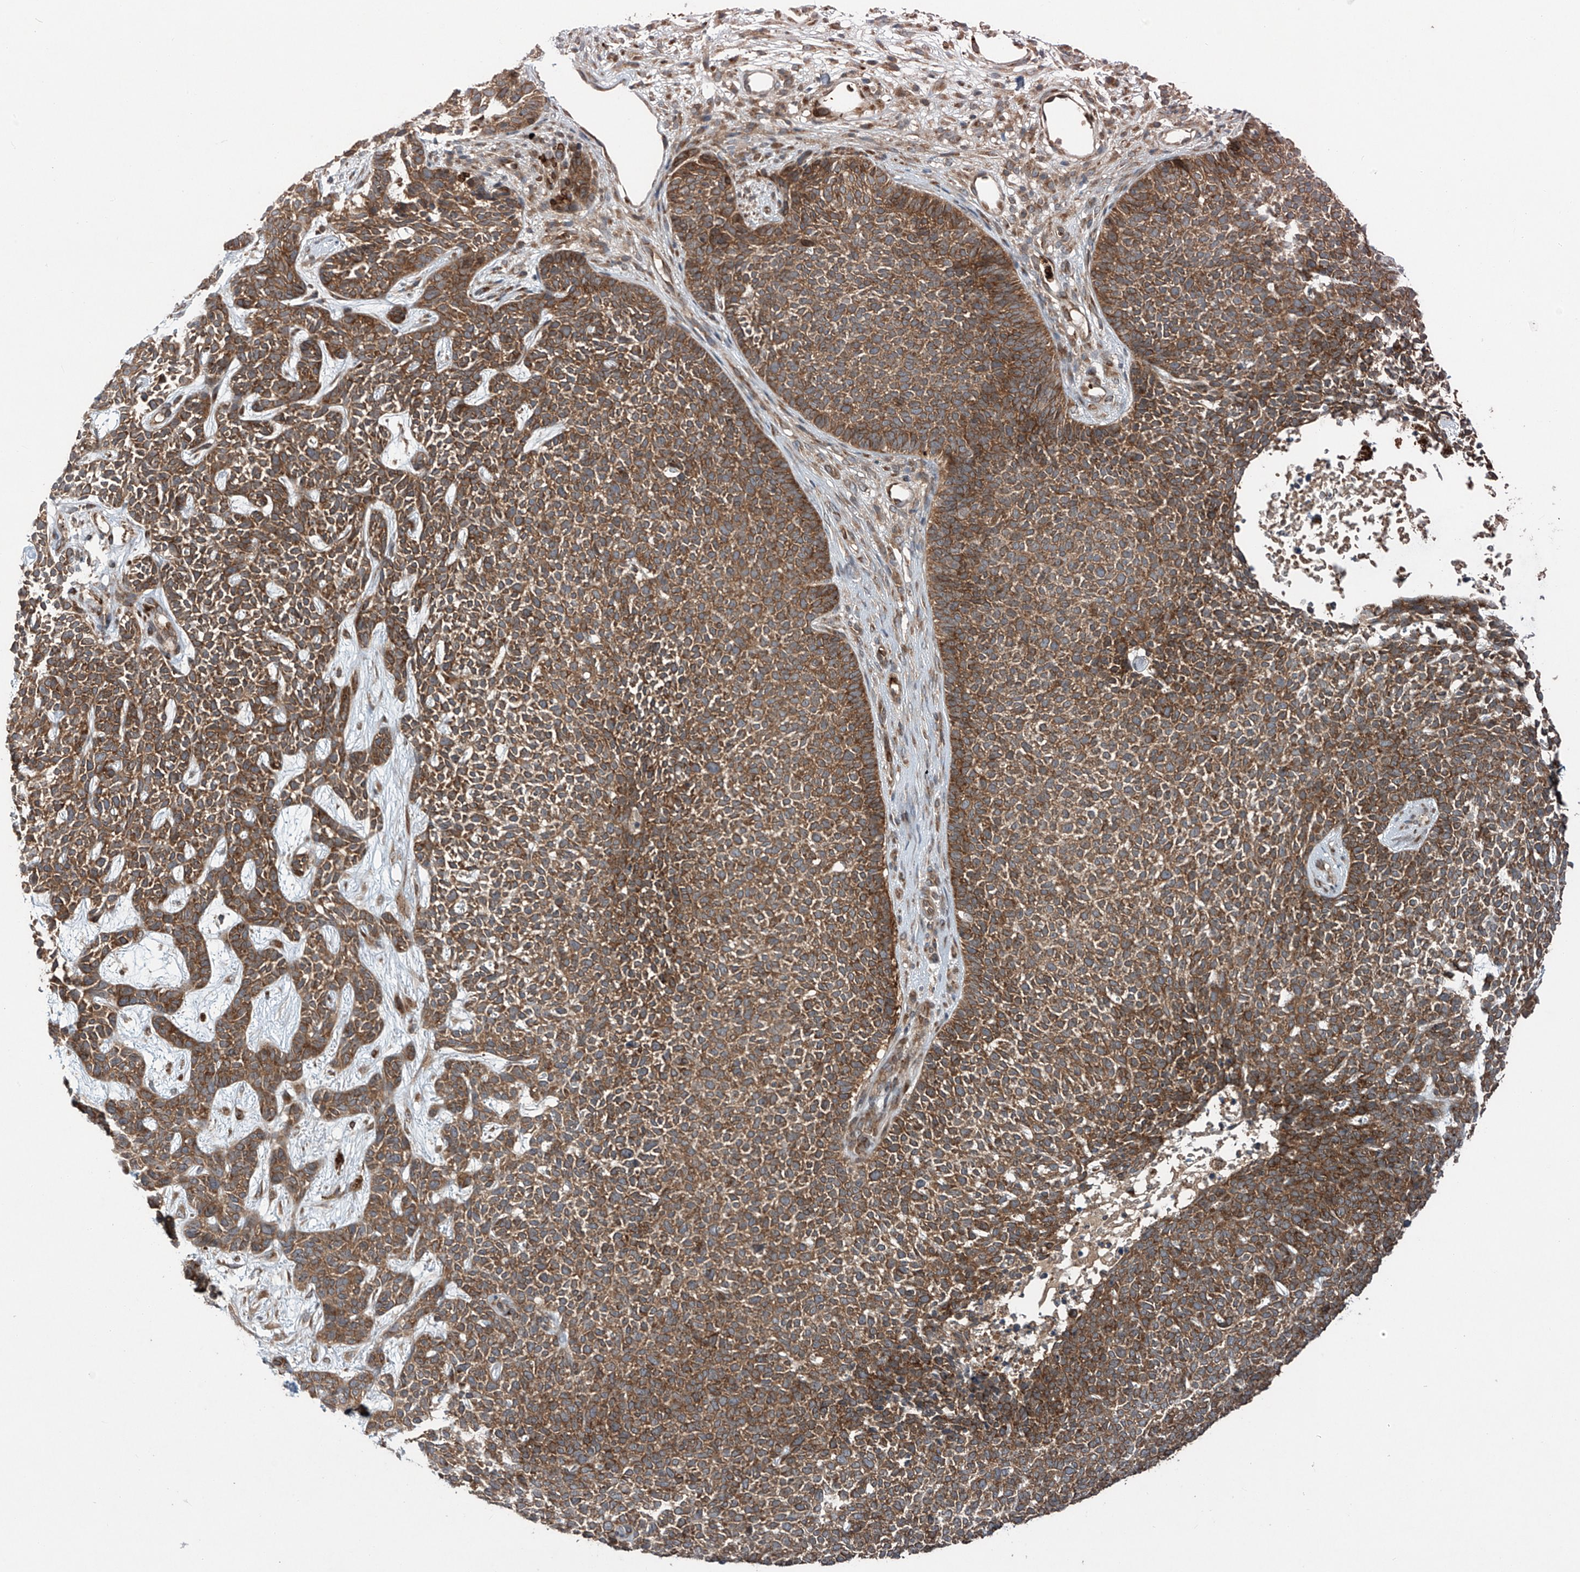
{"staining": {"intensity": "moderate", "quantity": ">75%", "location": "cytoplasmic/membranous"}, "tissue": "skin cancer", "cell_type": "Tumor cells", "image_type": "cancer", "snomed": [{"axis": "morphology", "description": "Basal cell carcinoma"}, {"axis": "topography", "description": "Skin"}], "caption": "Immunohistochemical staining of human skin basal cell carcinoma demonstrates medium levels of moderate cytoplasmic/membranous protein staining in approximately >75% of tumor cells.", "gene": "ZDHHC9", "patient": {"sex": "female", "age": 84}}